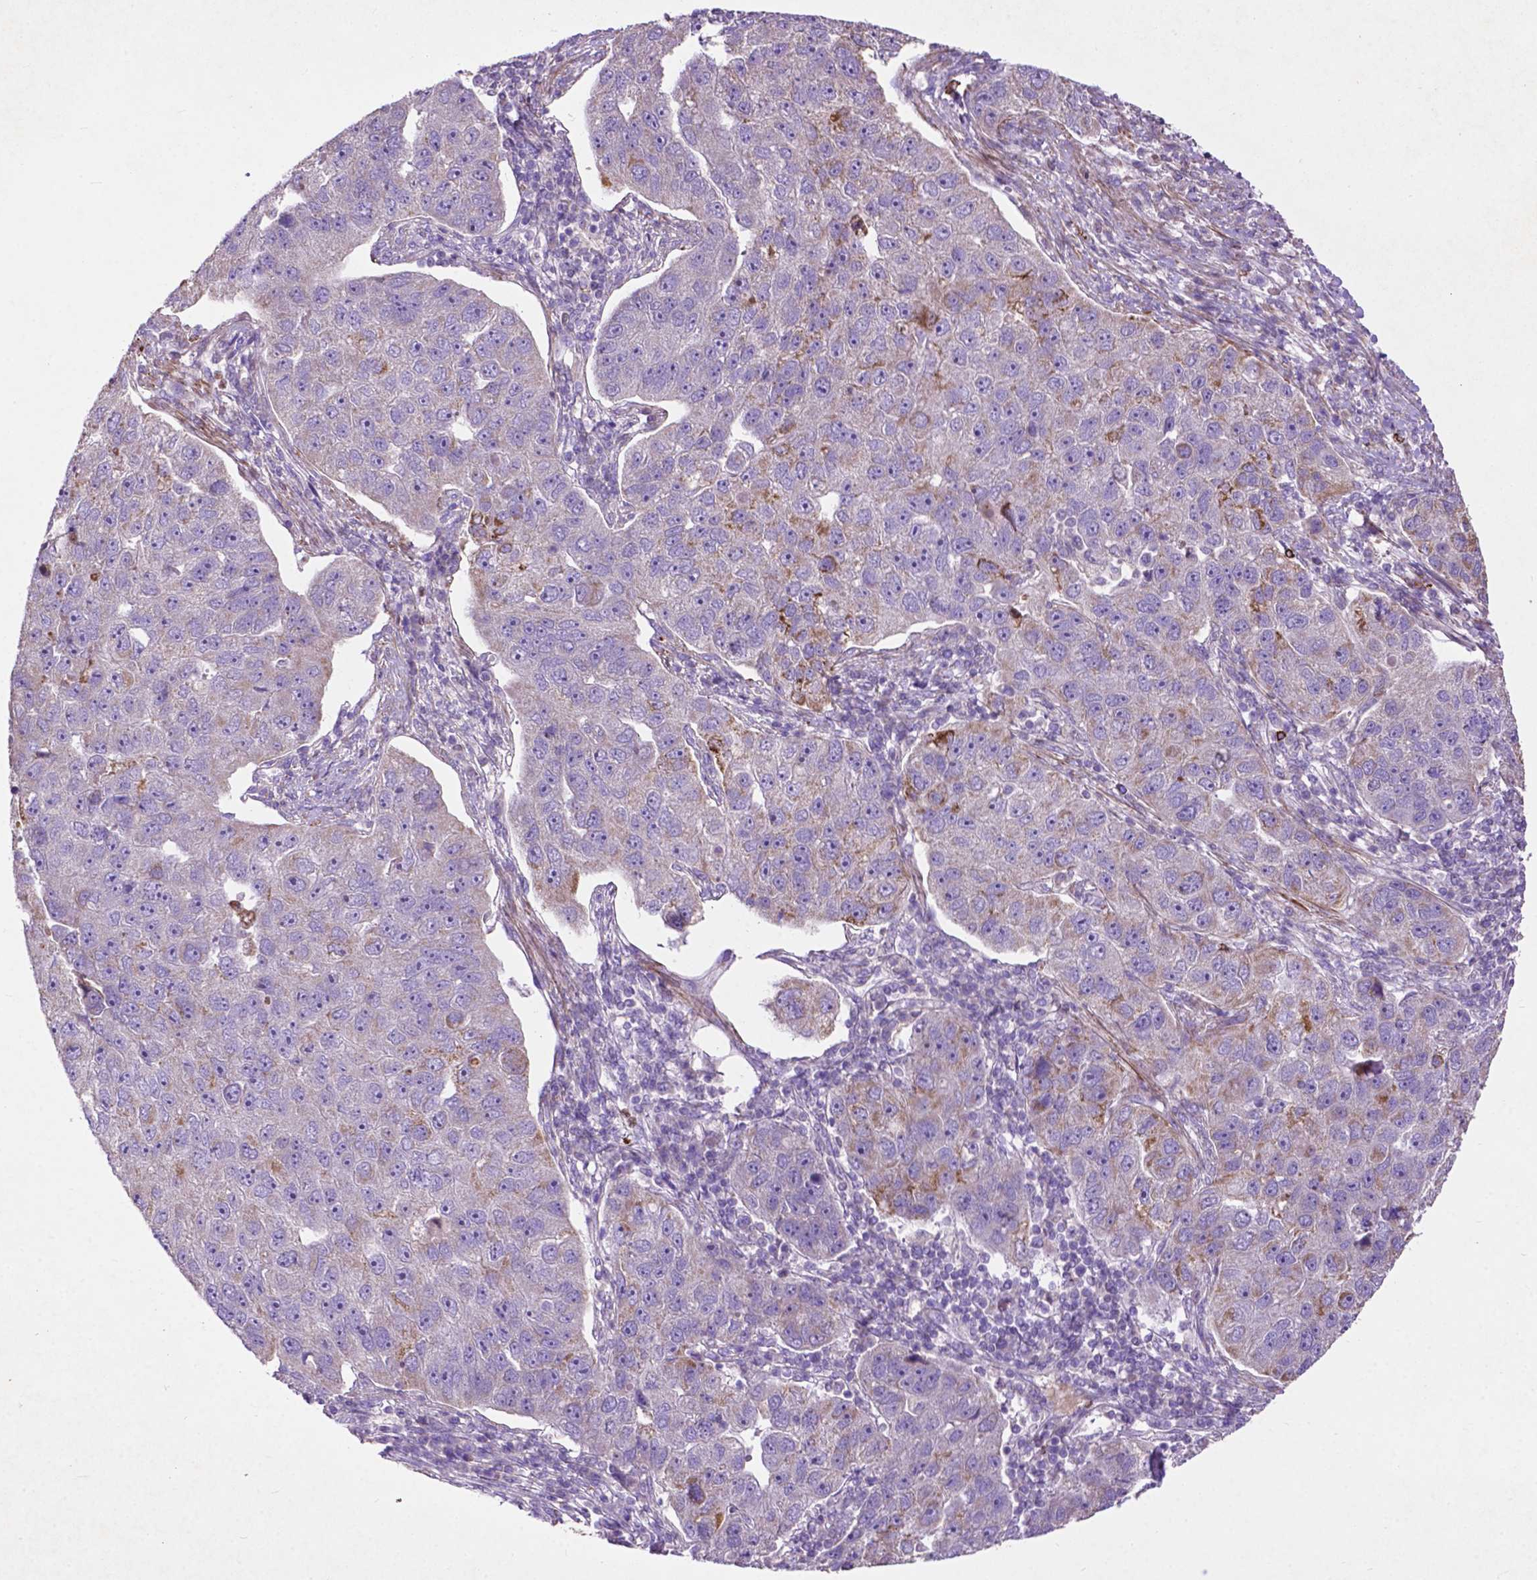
{"staining": {"intensity": "weak", "quantity": "<25%", "location": "cytoplasmic/membranous"}, "tissue": "pancreatic cancer", "cell_type": "Tumor cells", "image_type": "cancer", "snomed": [{"axis": "morphology", "description": "Adenocarcinoma, NOS"}, {"axis": "topography", "description": "Pancreas"}], "caption": "Immunohistochemical staining of pancreatic cancer demonstrates no significant positivity in tumor cells.", "gene": "THEGL", "patient": {"sex": "female", "age": 61}}